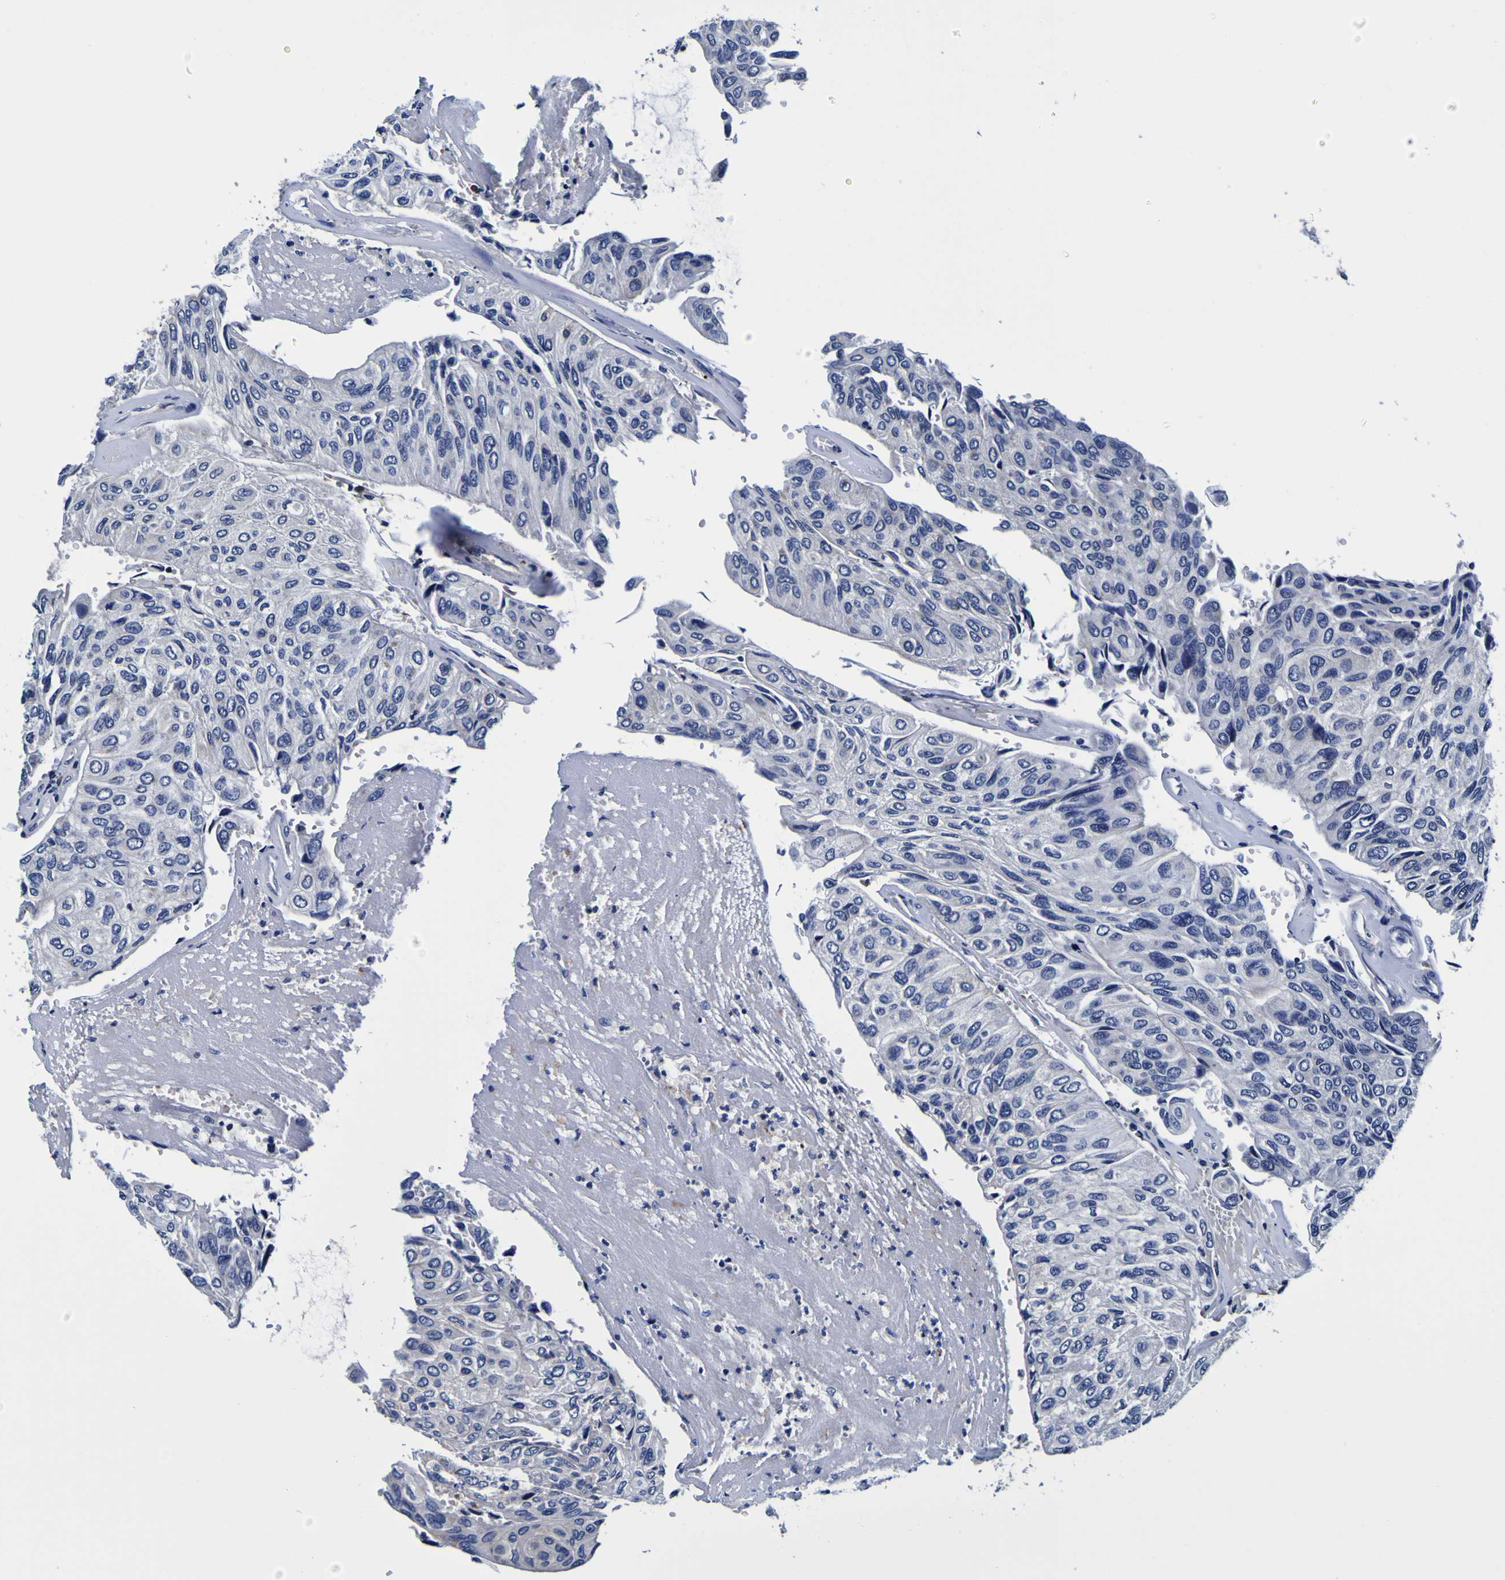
{"staining": {"intensity": "negative", "quantity": "none", "location": "none"}, "tissue": "urothelial cancer", "cell_type": "Tumor cells", "image_type": "cancer", "snomed": [{"axis": "morphology", "description": "Urothelial carcinoma, High grade"}, {"axis": "topography", "description": "Urinary bladder"}], "caption": "A high-resolution photomicrograph shows immunohistochemistry (IHC) staining of high-grade urothelial carcinoma, which demonstrates no significant positivity in tumor cells.", "gene": "PDLIM4", "patient": {"sex": "male", "age": 66}}